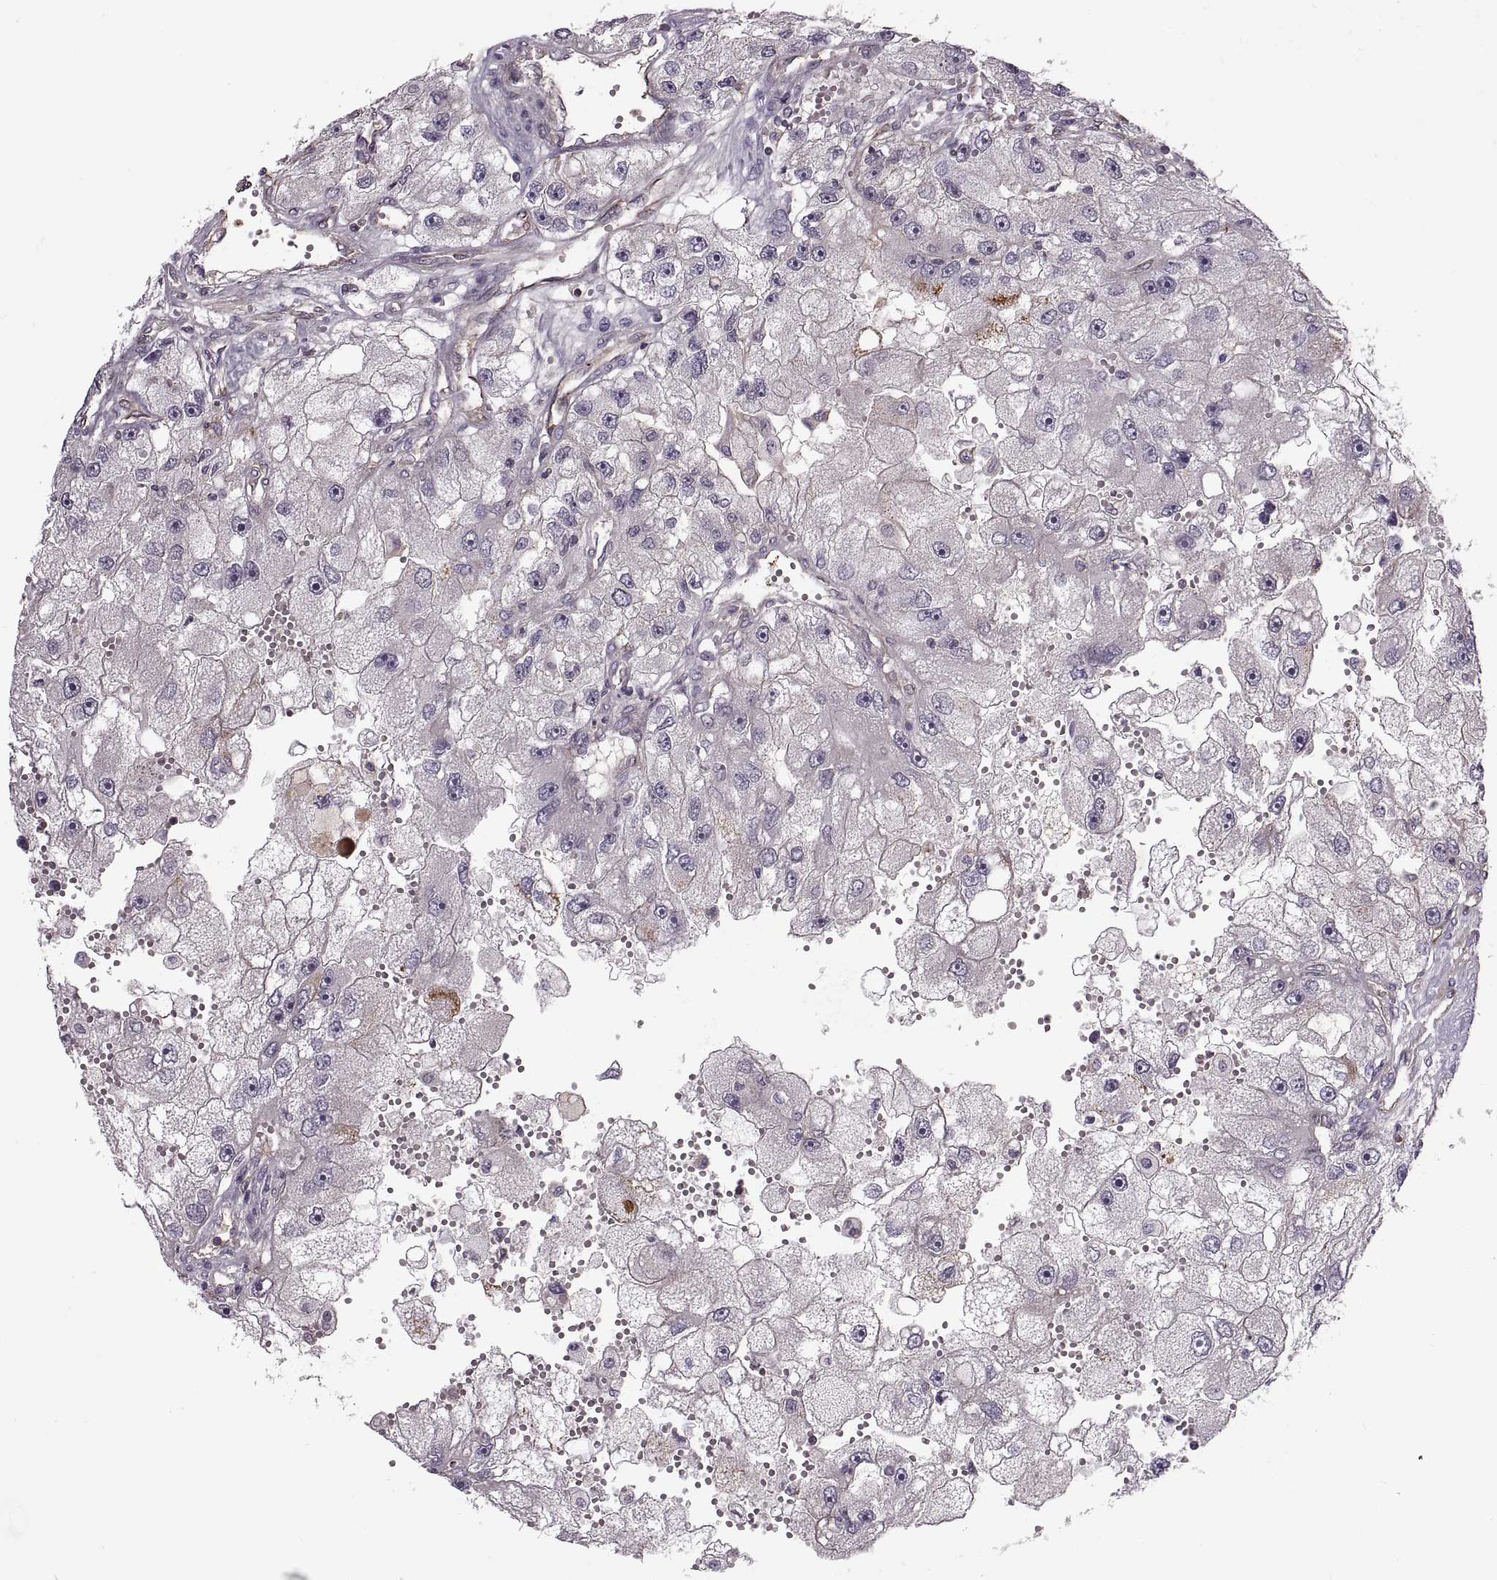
{"staining": {"intensity": "negative", "quantity": "none", "location": "none"}, "tissue": "renal cancer", "cell_type": "Tumor cells", "image_type": "cancer", "snomed": [{"axis": "morphology", "description": "Adenocarcinoma, NOS"}, {"axis": "topography", "description": "Kidney"}], "caption": "There is no significant expression in tumor cells of adenocarcinoma (renal).", "gene": "SLC2A3", "patient": {"sex": "male", "age": 63}}